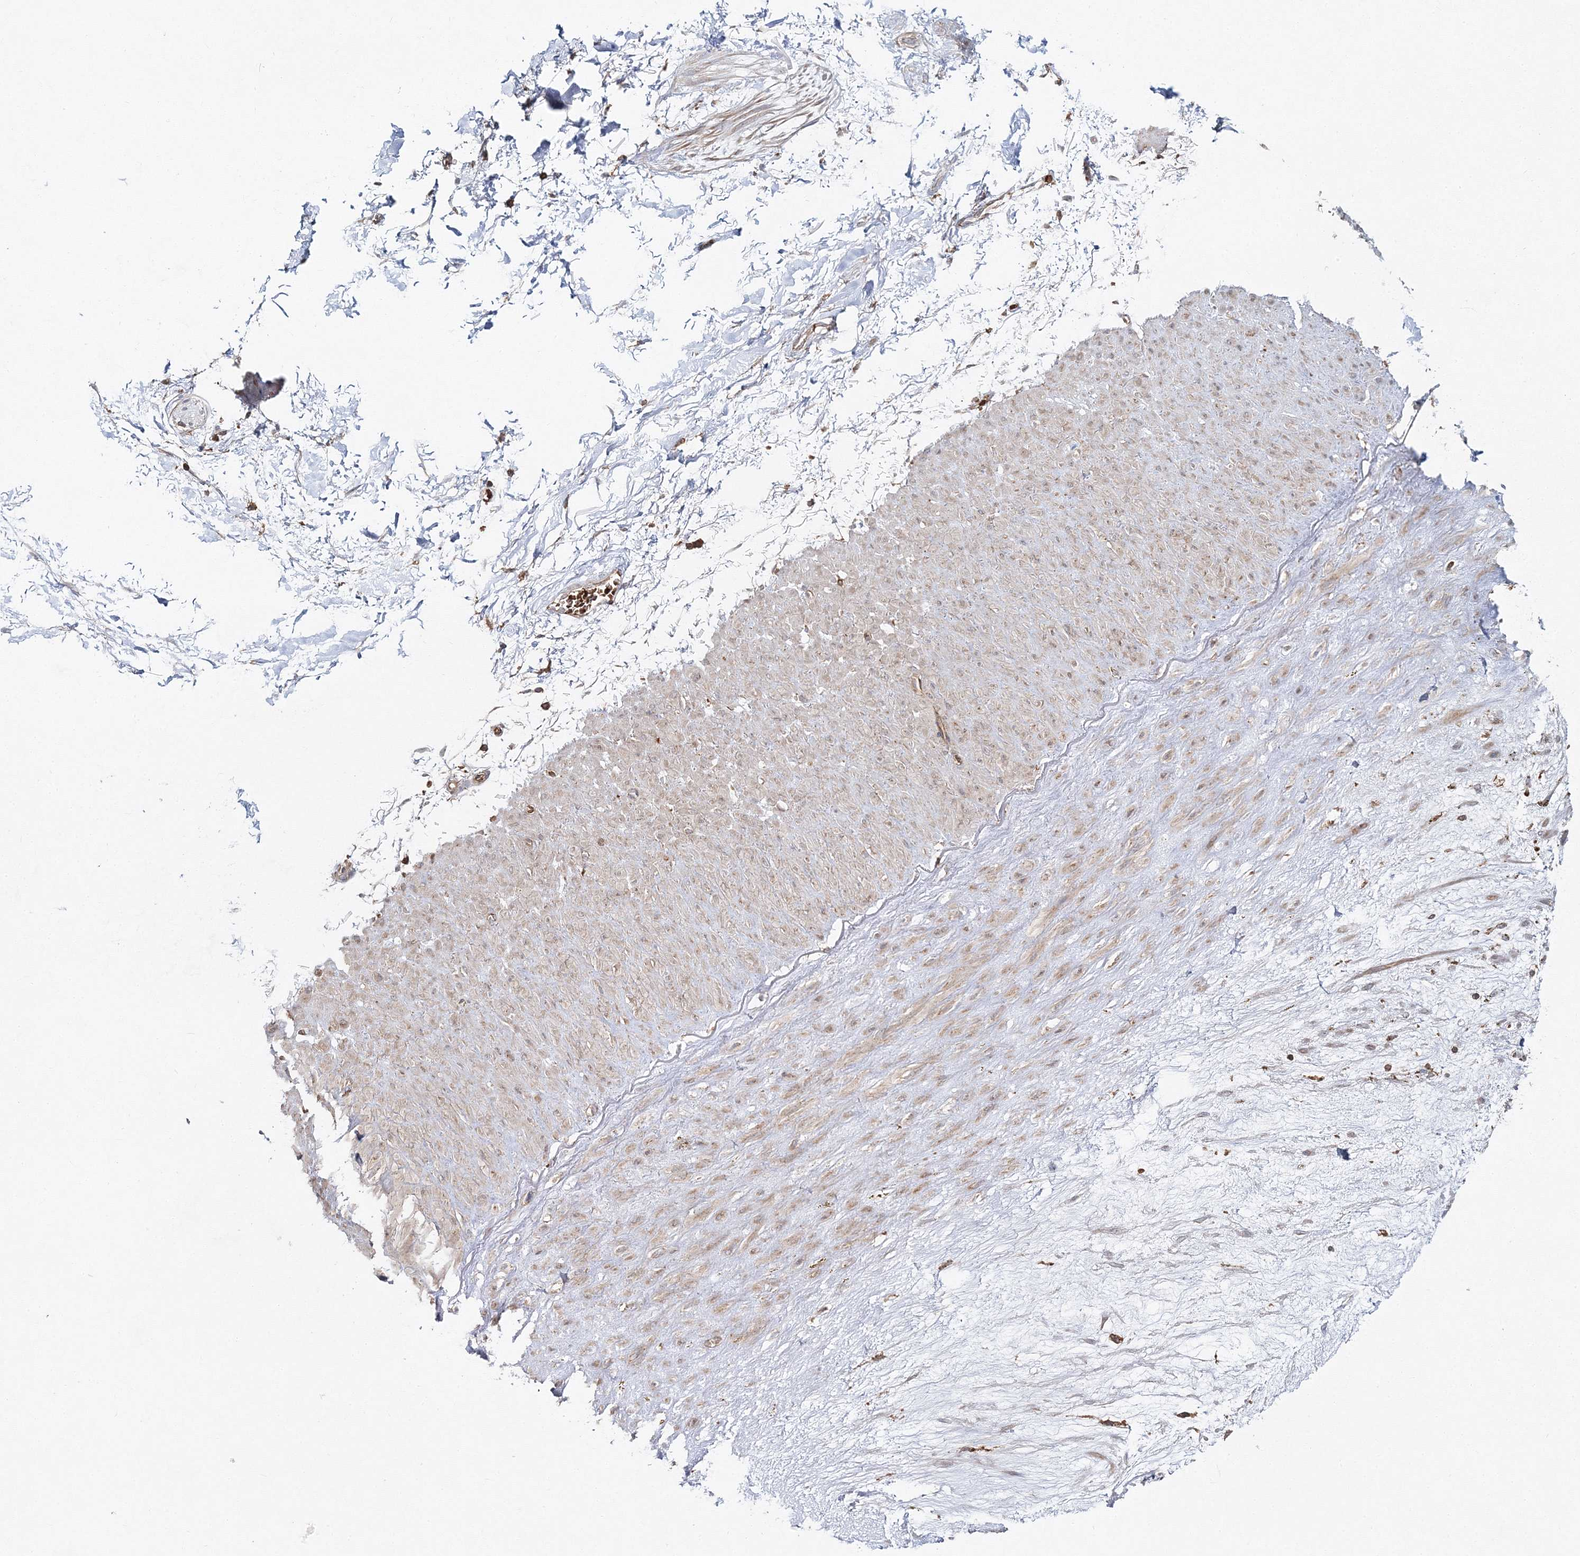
{"staining": {"intensity": "negative", "quantity": "none", "location": "none"}, "tissue": "adipose tissue", "cell_type": "Adipocytes", "image_type": "normal", "snomed": [{"axis": "morphology", "description": "Normal tissue, NOS"}, {"axis": "topography", "description": "Soft tissue"}], "caption": "Immunohistochemistry image of normal human adipose tissue stained for a protein (brown), which shows no expression in adipocytes.", "gene": "PCBD2", "patient": {"sex": "male", "age": 72}}